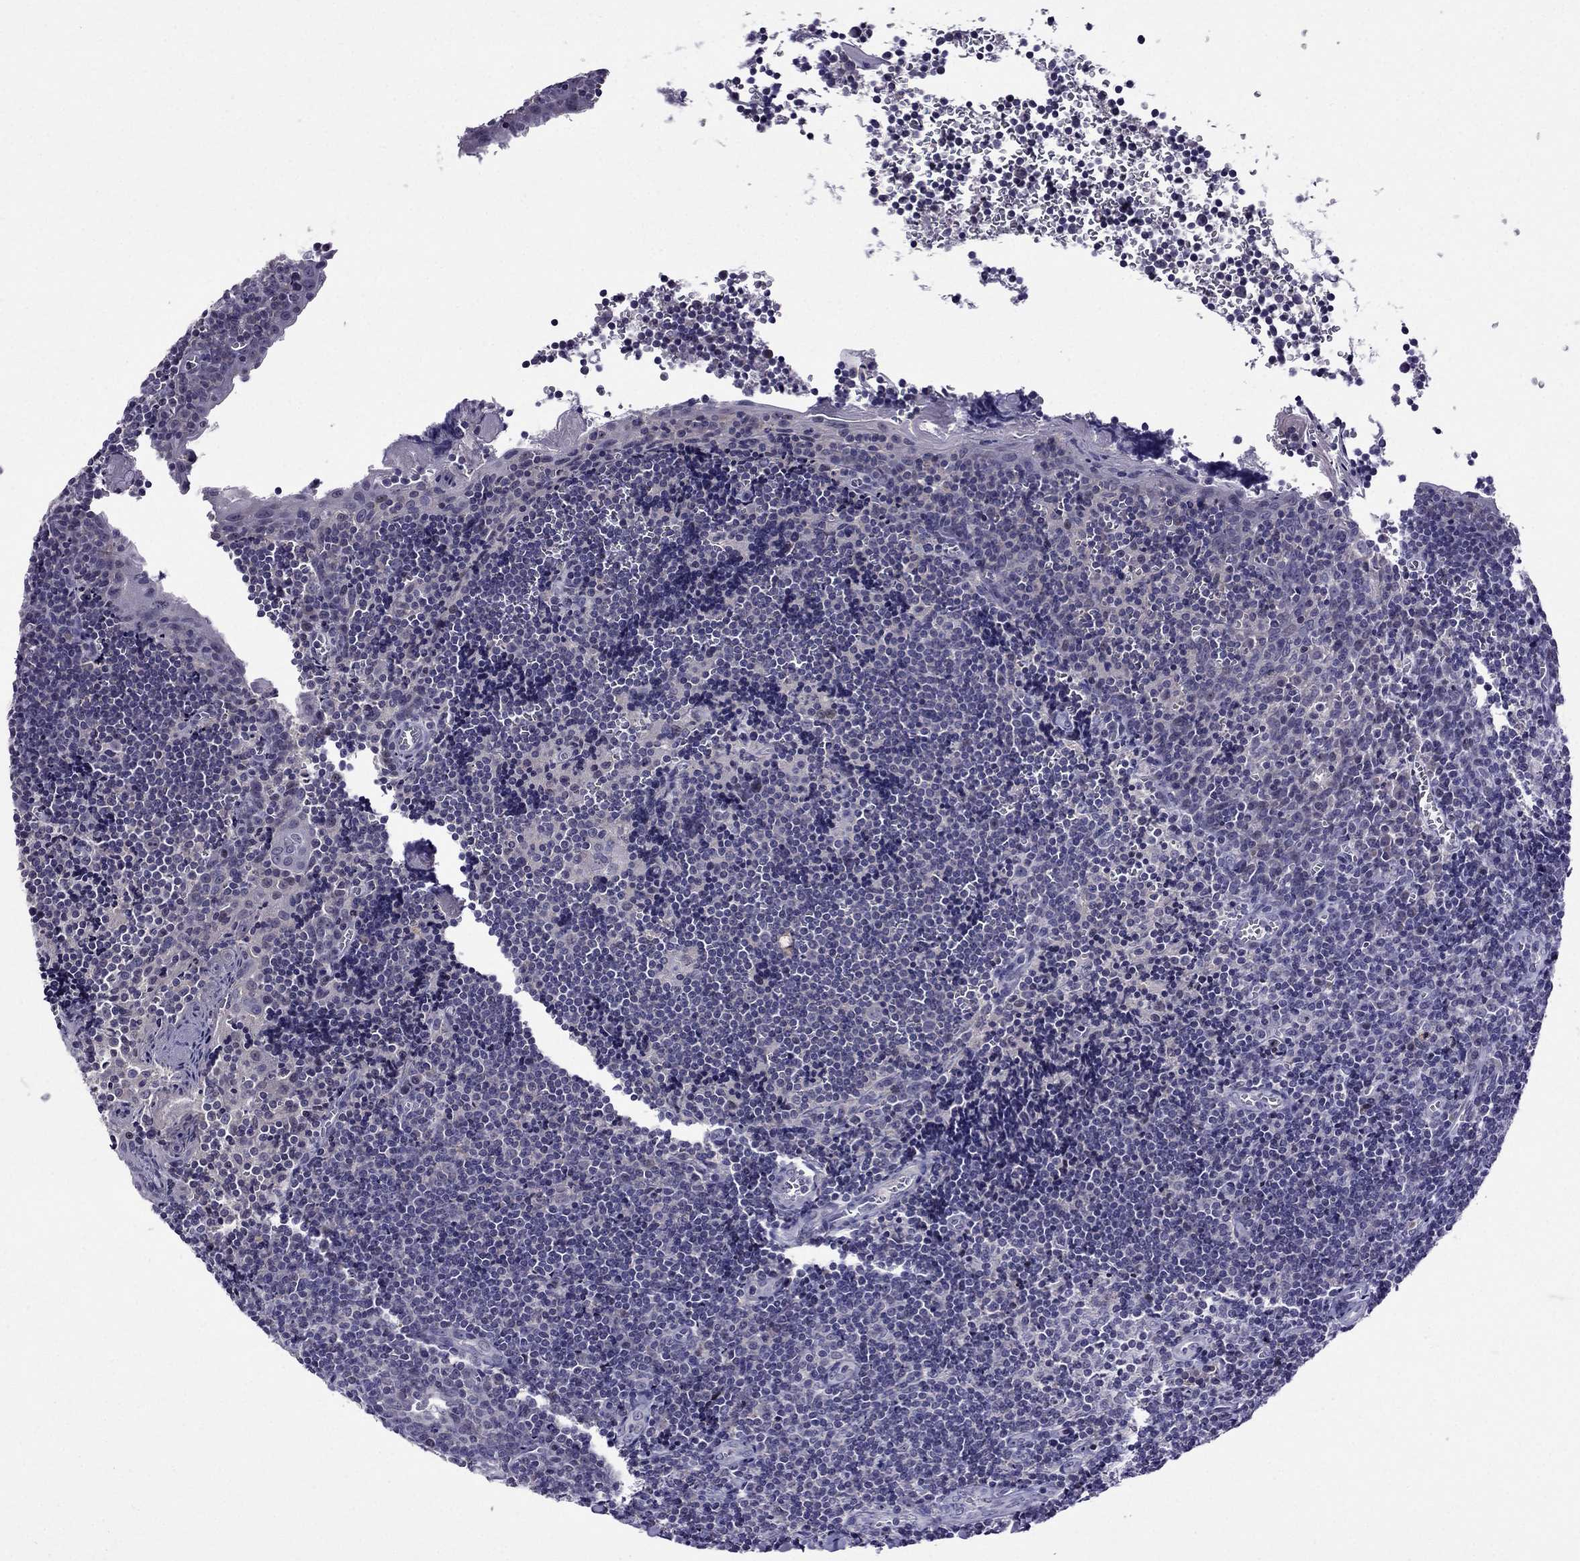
{"staining": {"intensity": "negative", "quantity": "none", "location": "none"}, "tissue": "tonsil", "cell_type": "Germinal center cells", "image_type": "normal", "snomed": [{"axis": "morphology", "description": "Normal tissue, NOS"}, {"axis": "morphology", "description": "Inflammation, NOS"}, {"axis": "topography", "description": "Tonsil"}], "caption": "Germinal center cells are negative for brown protein staining in normal tonsil. (Immunohistochemistry, brightfield microscopy, high magnification).", "gene": "SPTBN4", "patient": {"sex": "female", "age": 31}}